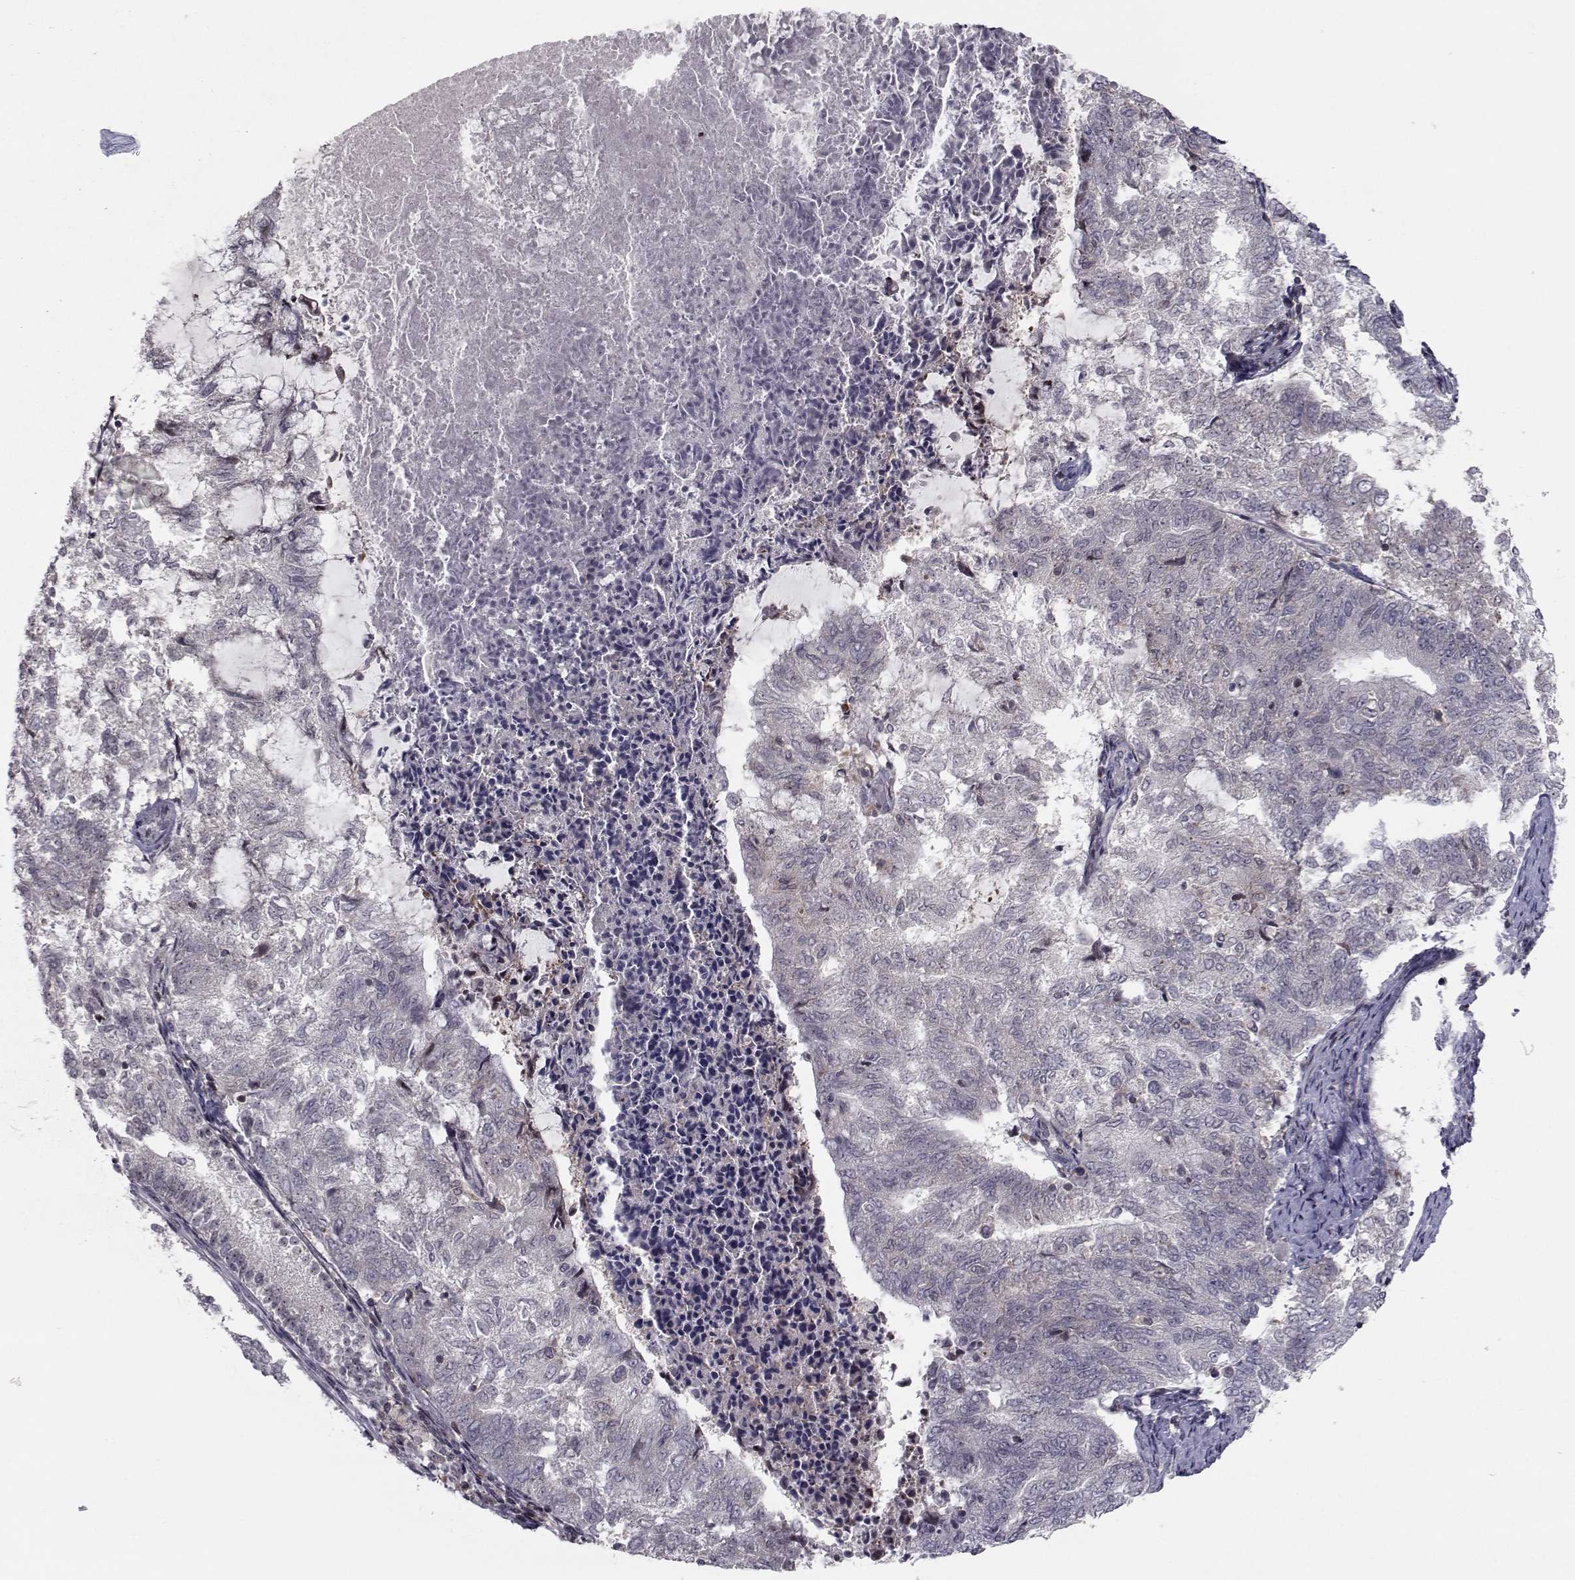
{"staining": {"intensity": "negative", "quantity": "none", "location": "none"}, "tissue": "endometrial cancer", "cell_type": "Tumor cells", "image_type": "cancer", "snomed": [{"axis": "morphology", "description": "Adenocarcinoma, NOS"}, {"axis": "topography", "description": "Endometrium"}], "caption": "A micrograph of human adenocarcinoma (endometrial) is negative for staining in tumor cells. (Brightfield microscopy of DAB (3,3'-diaminobenzidine) immunohistochemistry at high magnification).", "gene": "PCP4L1", "patient": {"sex": "female", "age": 65}}